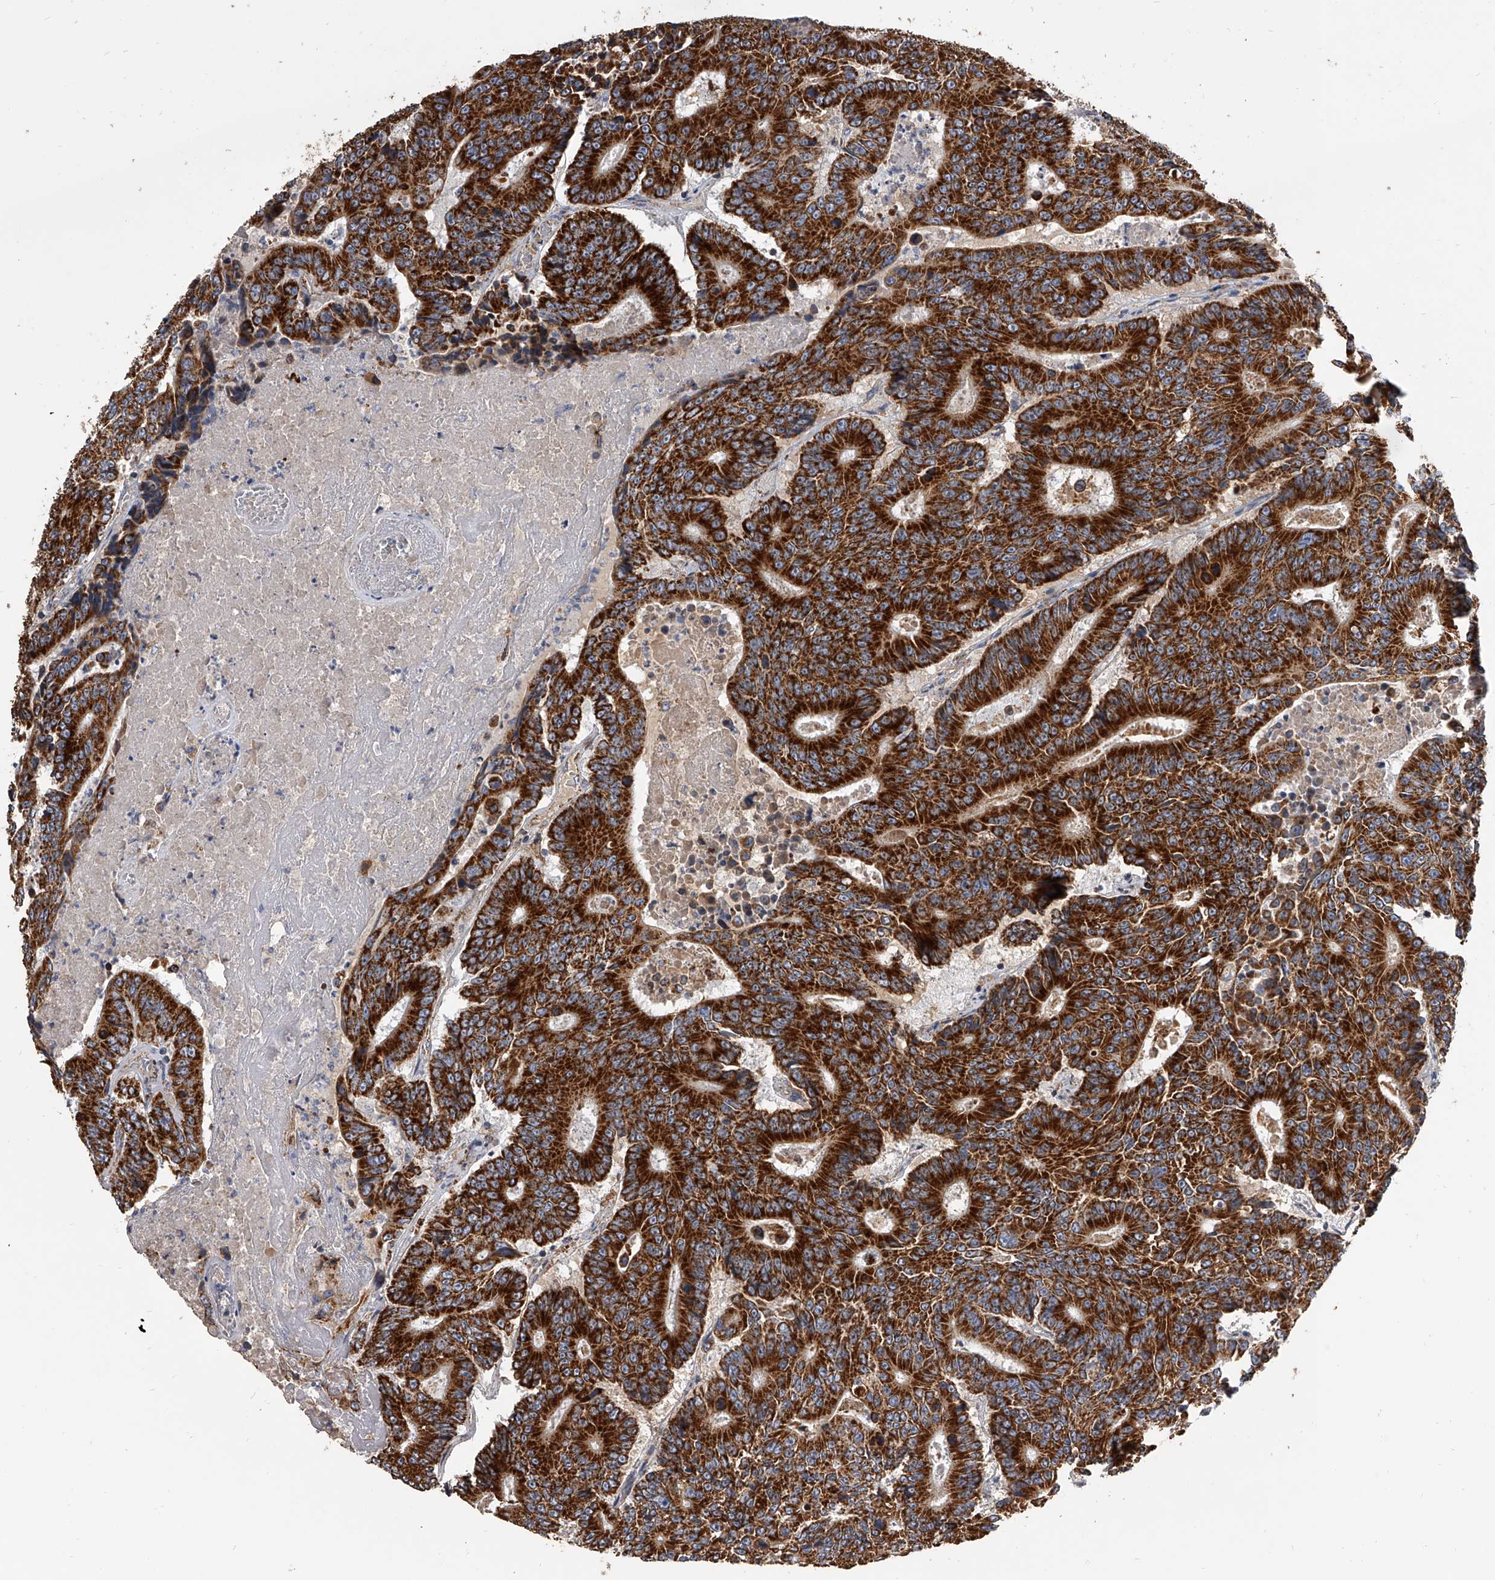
{"staining": {"intensity": "strong", "quantity": ">75%", "location": "cytoplasmic/membranous"}, "tissue": "colorectal cancer", "cell_type": "Tumor cells", "image_type": "cancer", "snomed": [{"axis": "morphology", "description": "Adenocarcinoma, NOS"}, {"axis": "topography", "description": "Colon"}], "caption": "Immunohistochemistry (IHC) of adenocarcinoma (colorectal) displays high levels of strong cytoplasmic/membranous staining in approximately >75% of tumor cells.", "gene": "MRPL28", "patient": {"sex": "male", "age": 83}}